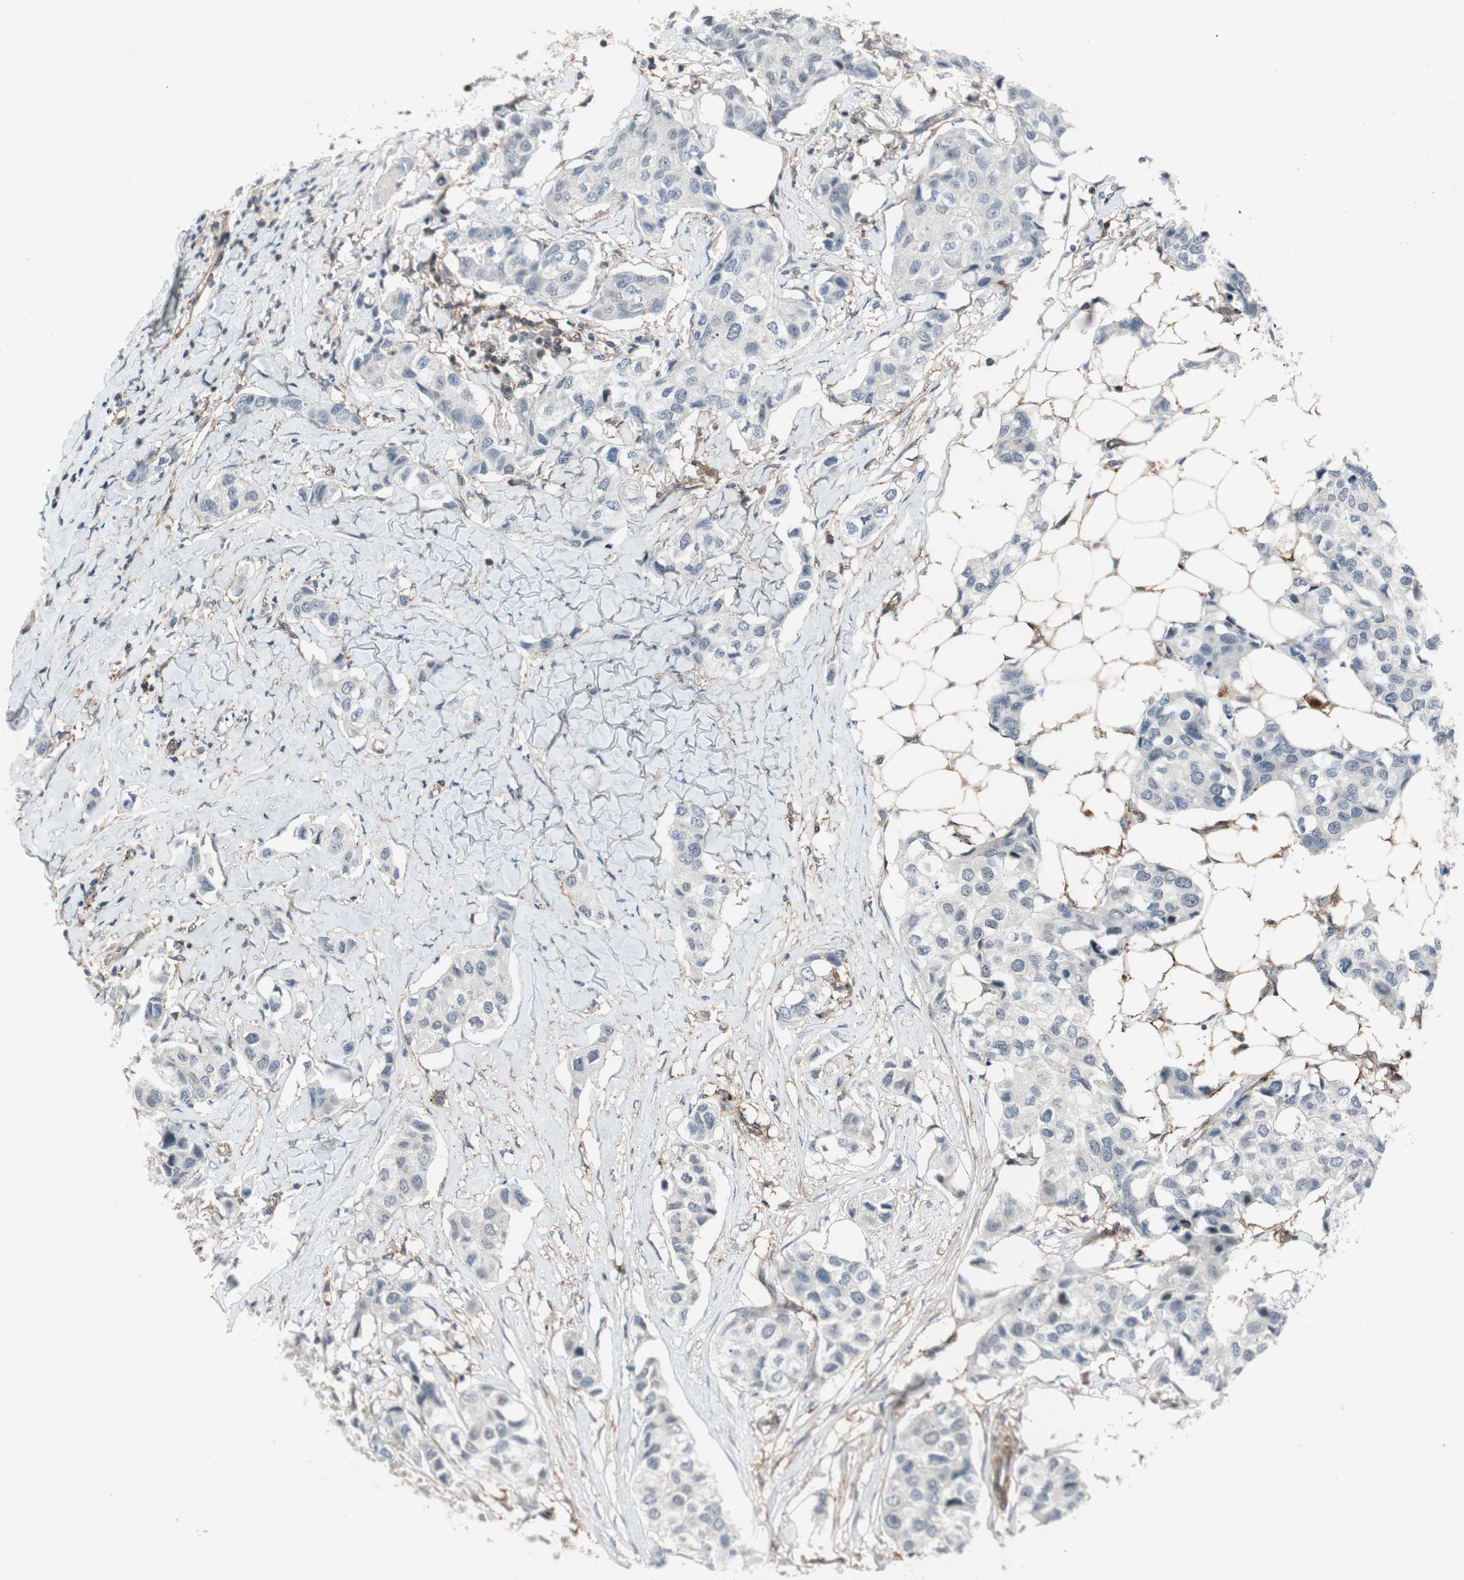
{"staining": {"intensity": "negative", "quantity": "none", "location": "none"}, "tissue": "breast cancer", "cell_type": "Tumor cells", "image_type": "cancer", "snomed": [{"axis": "morphology", "description": "Duct carcinoma"}, {"axis": "topography", "description": "Breast"}], "caption": "This is an immunohistochemistry micrograph of human infiltrating ductal carcinoma (breast). There is no positivity in tumor cells.", "gene": "GRHL1", "patient": {"sex": "female", "age": 80}}